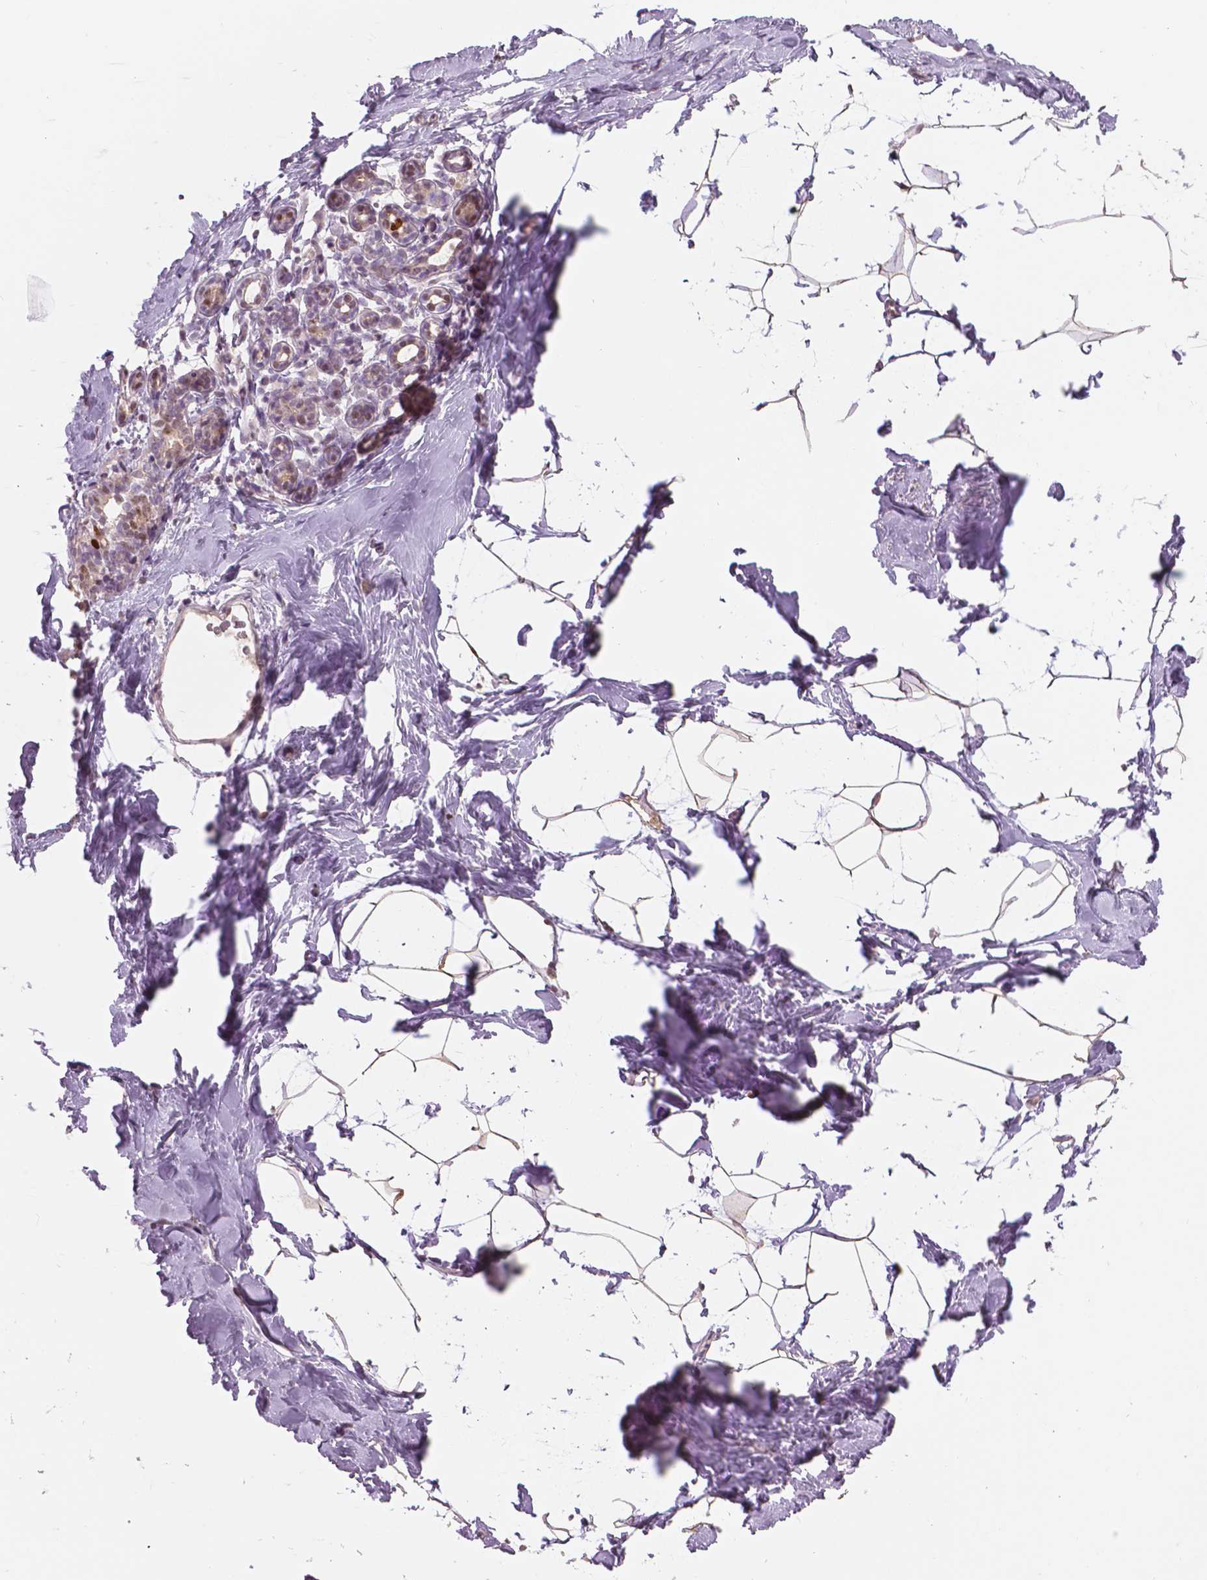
{"staining": {"intensity": "moderate", "quantity": "25%-75%", "location": "nuclear"}, "tissue": "breast", "cell_type": "Adipocytes", "image_type": "normal", "snomed": [{"axis": "morphology", "description": "Normal tissue, NOS"}, {"axis": "topography", "description": "Breast"}], "caption": "Adipocytes display medium levels of moderate nuclear staining in approximately 25%-75% of cells in normal breast.", "gene": "NSD2", "patient": {"sex": "female", "age": 32}}